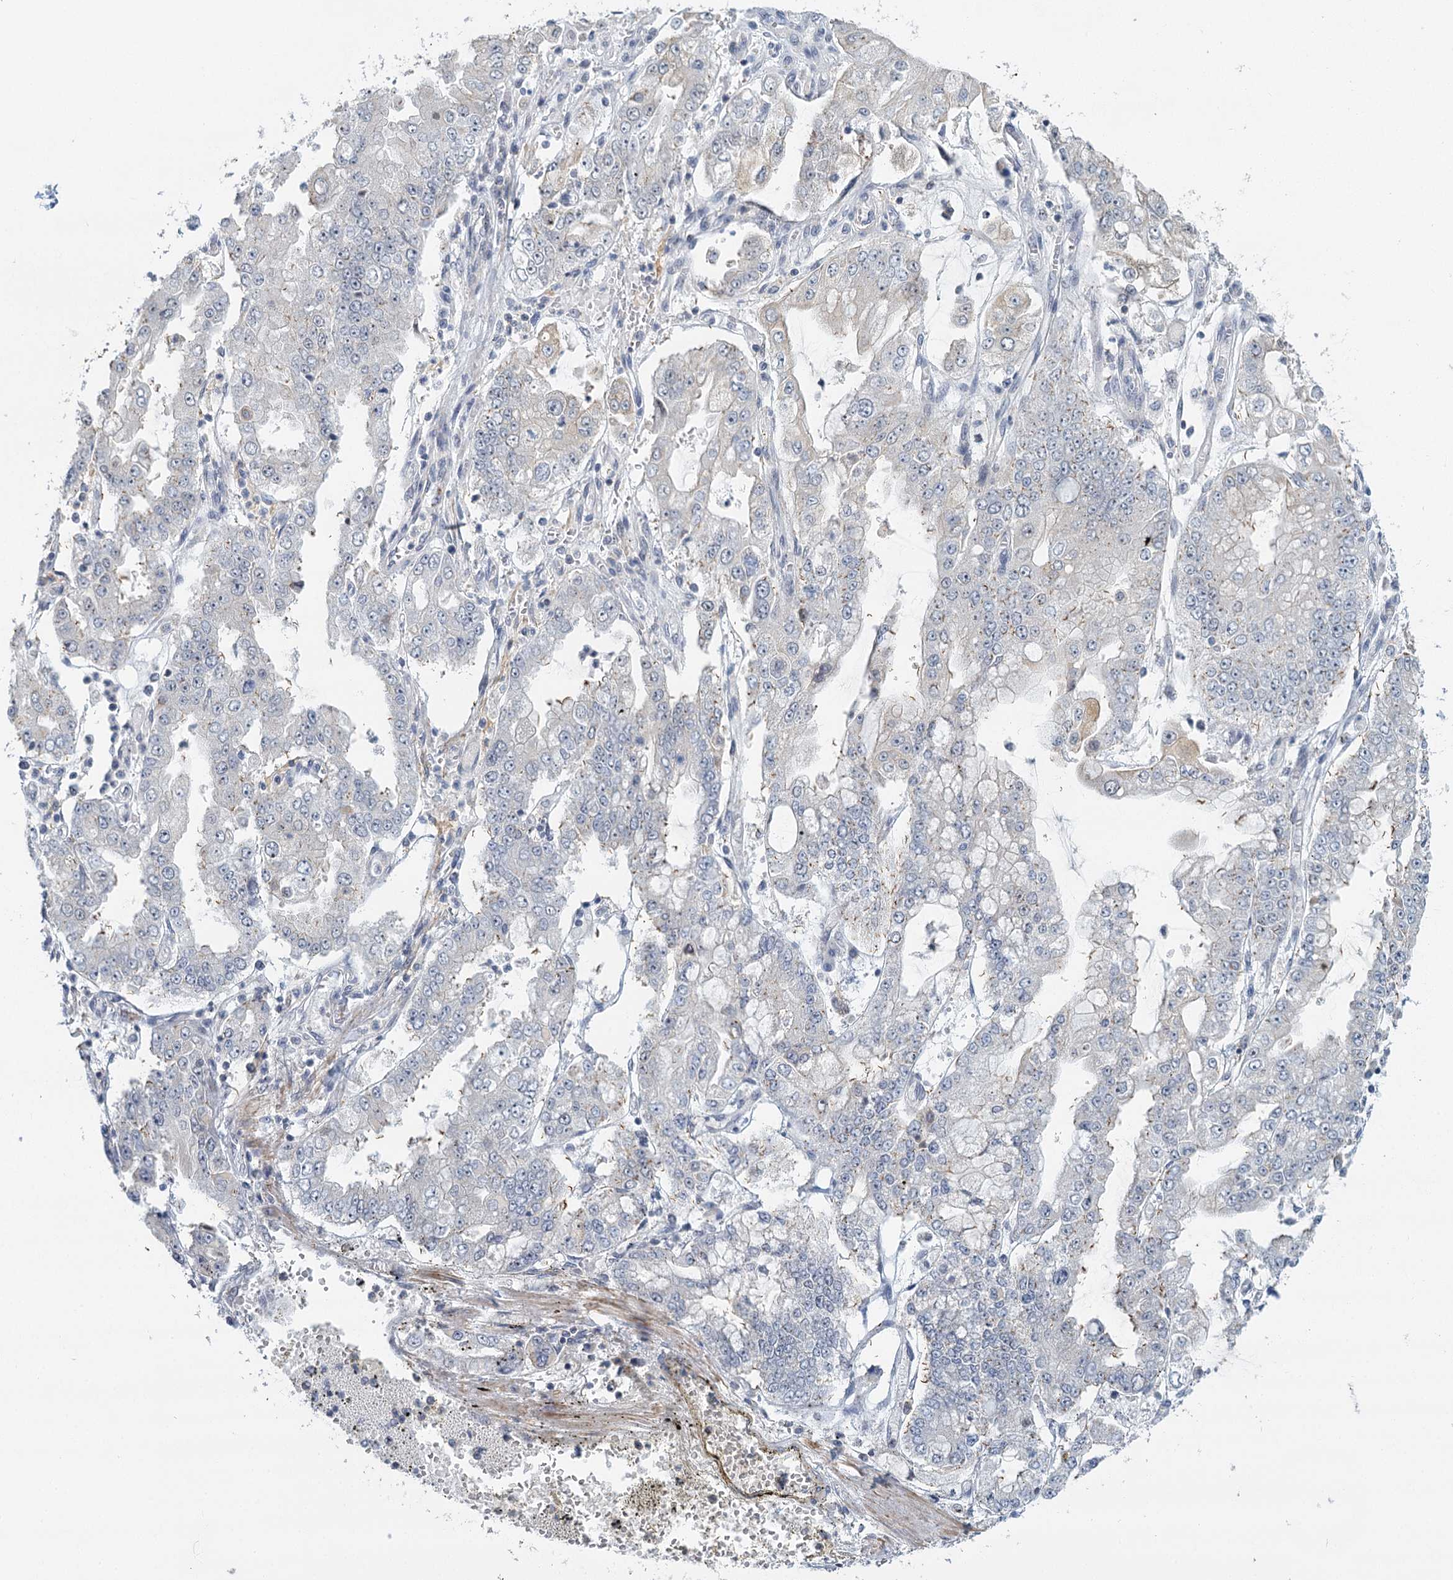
{"staining": {"intensity": "negative", "quantity": "none", "location": "none"}, "tissue": "stomach cancer", "cell_type": "Tumor cells", "image_type": "cancer", "snomed": [{"axis": "morphology", "description": "Adenocarcinoma, NOS"}, {"axis": "topography", "description": "Stomach"}], "caption": "A high-resolution histopathology image shows IHC staining of stomach cancer, which reveals no significant expression in tumor cells.", "gene": "GPATCH11", "patient": {"sex": "male", "age": 76}}